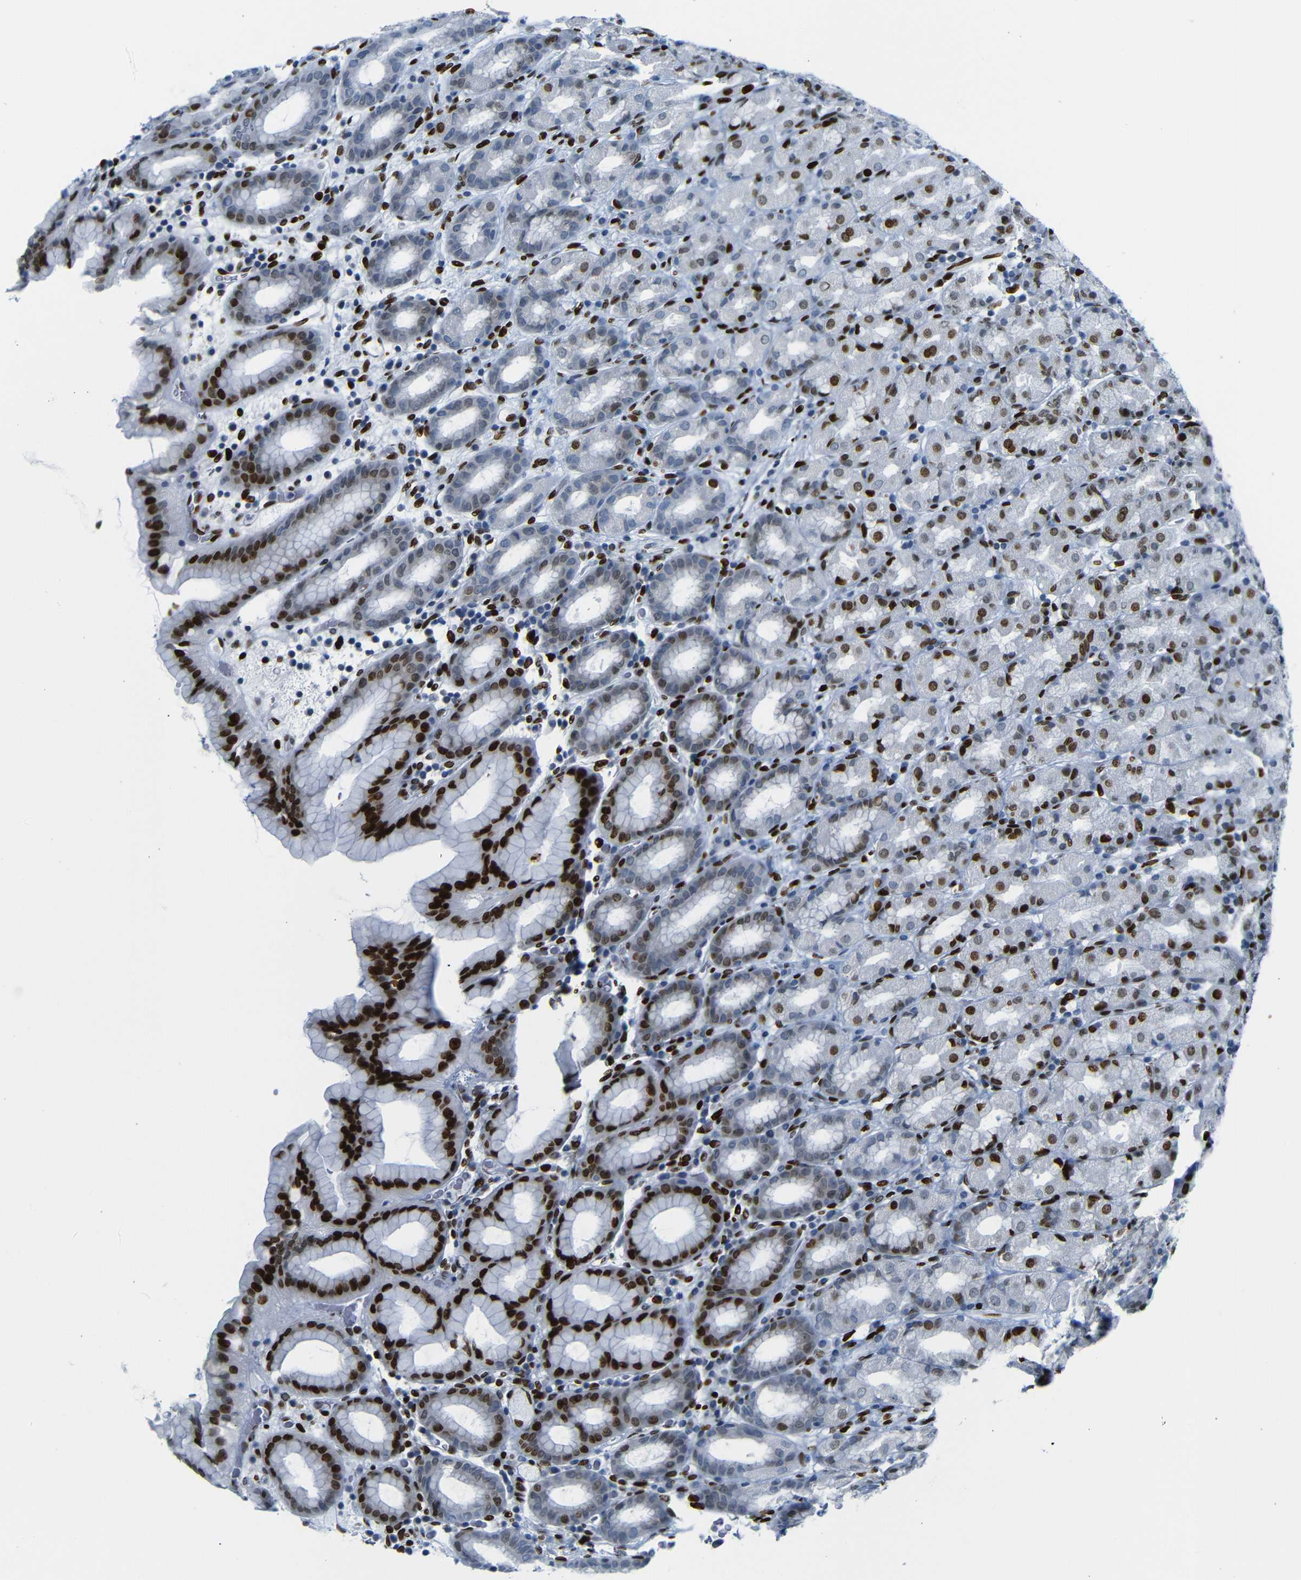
{"staining": {"intensity": "strong", "quantity": "25%-75%", "location": "nuclear"}, "tissue": "stomach", "cell_type": "Glandular cells", "image_type": "normal", "snomed": [{"axis": "morphology", "description": "Normal tissue, NOS"}, {"axis": "topography", "description": "Stomach, upper"}], "caption": "Immunohistochemistry (IHC) of unremarkable stomach demonstrates high levels of strong nuclear staining in about 25%-75% of glandular cells.", "gene": "NPIPB15", "patient": {"sex": "male", "age": 68}}